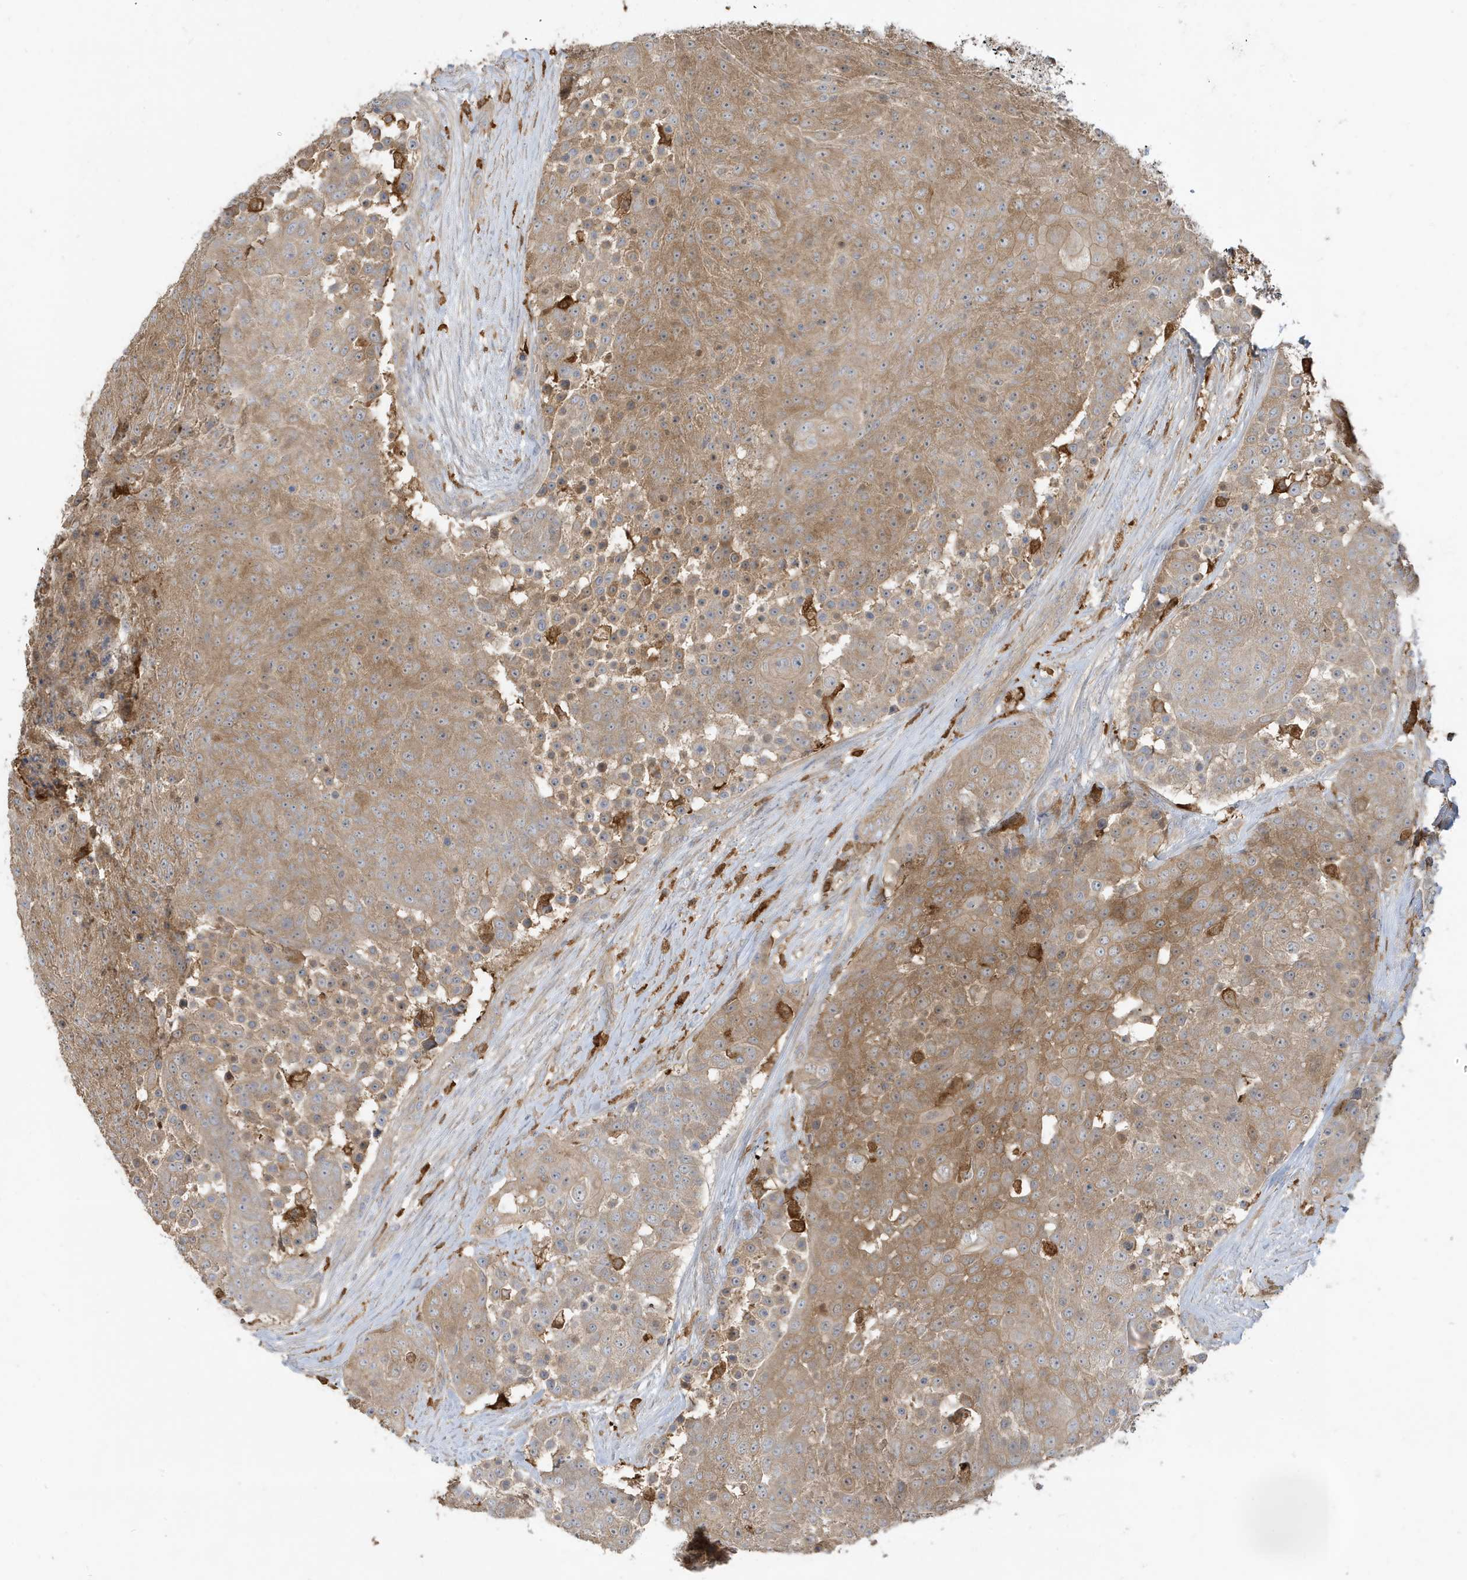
{"staining": {"intensity": "moderate", "quantity": "25%-75%", "location": "cytoplasmic/membranous"}, "tissue": "urothelial cancer", "cell_type": "Tumor cells", "image_type": "cancer", "snomed": [{"axis": "morphology", "description": "Urothelial carcinoma, High grade"}, {"axis": "topography", "description": "Urinary bladder"}], "caption": "Protein expression analysis of human urothelial cancer reveals moderate cytoplasmic/membranous staining in approximately 25%-75% of tumor cells.", "gene": "ABTB1", "patient": {"sex": "female", "age": 63}}